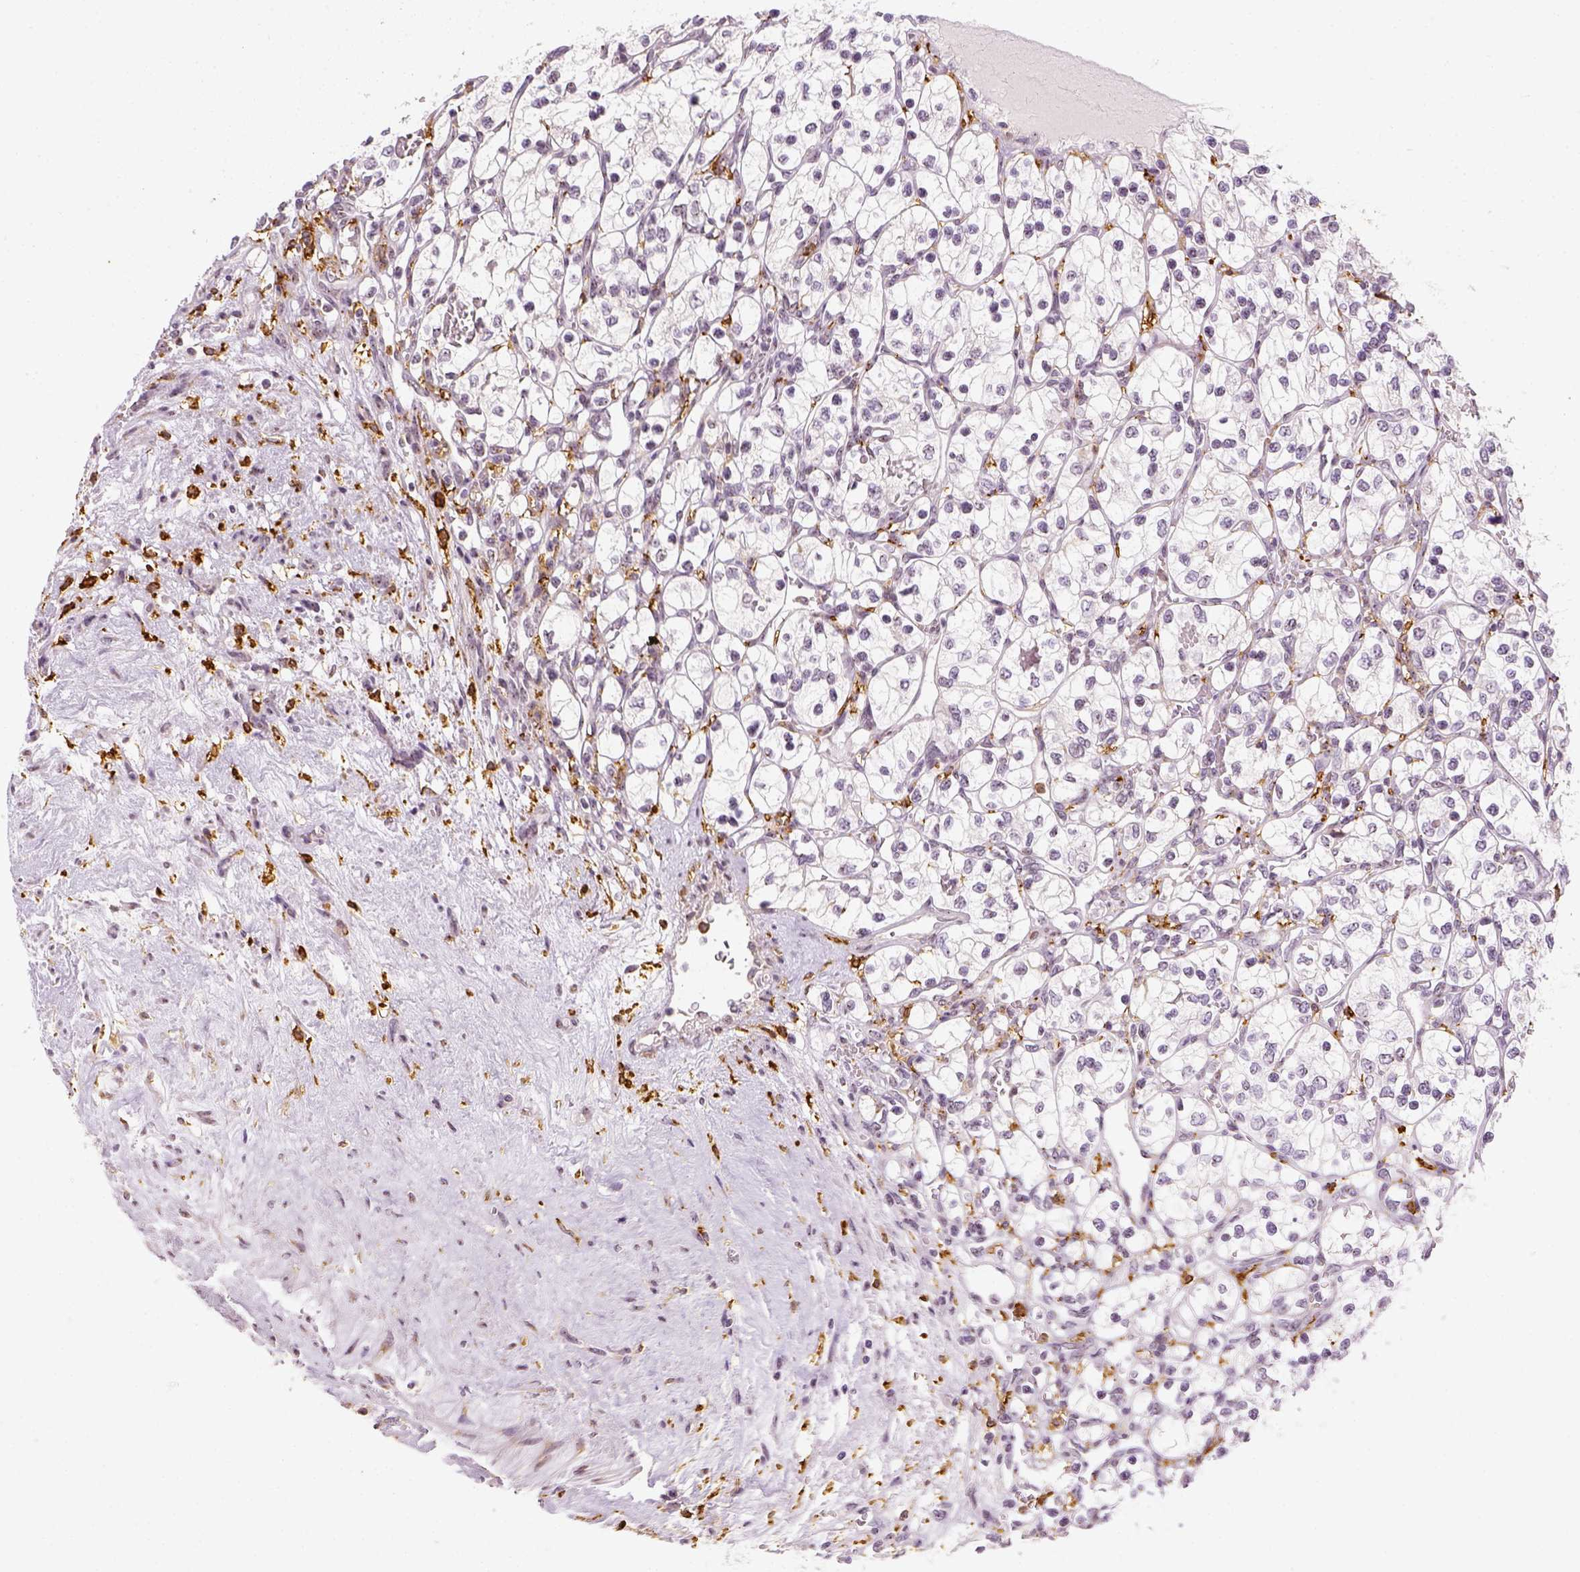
{"staining": {"intensity": "negative", "quantity": "none", "location": "none"}, "tissue": "renal cancer", "cell_type": "Tumor cells", "image_type": "cancer", "snomed": [{"axis": "morphology", "description": "Adenocarcinoma, NOS"}, {"axis": "topography", "description": "Kidney"}], "caption": "Immunohistochemical staining of adenocarcinoma (renal) displays no significant staining in tumor cells. Nuclei are stained in blue.", "gene": "CD14", "patient": {"sex": "female", "age": 69}}